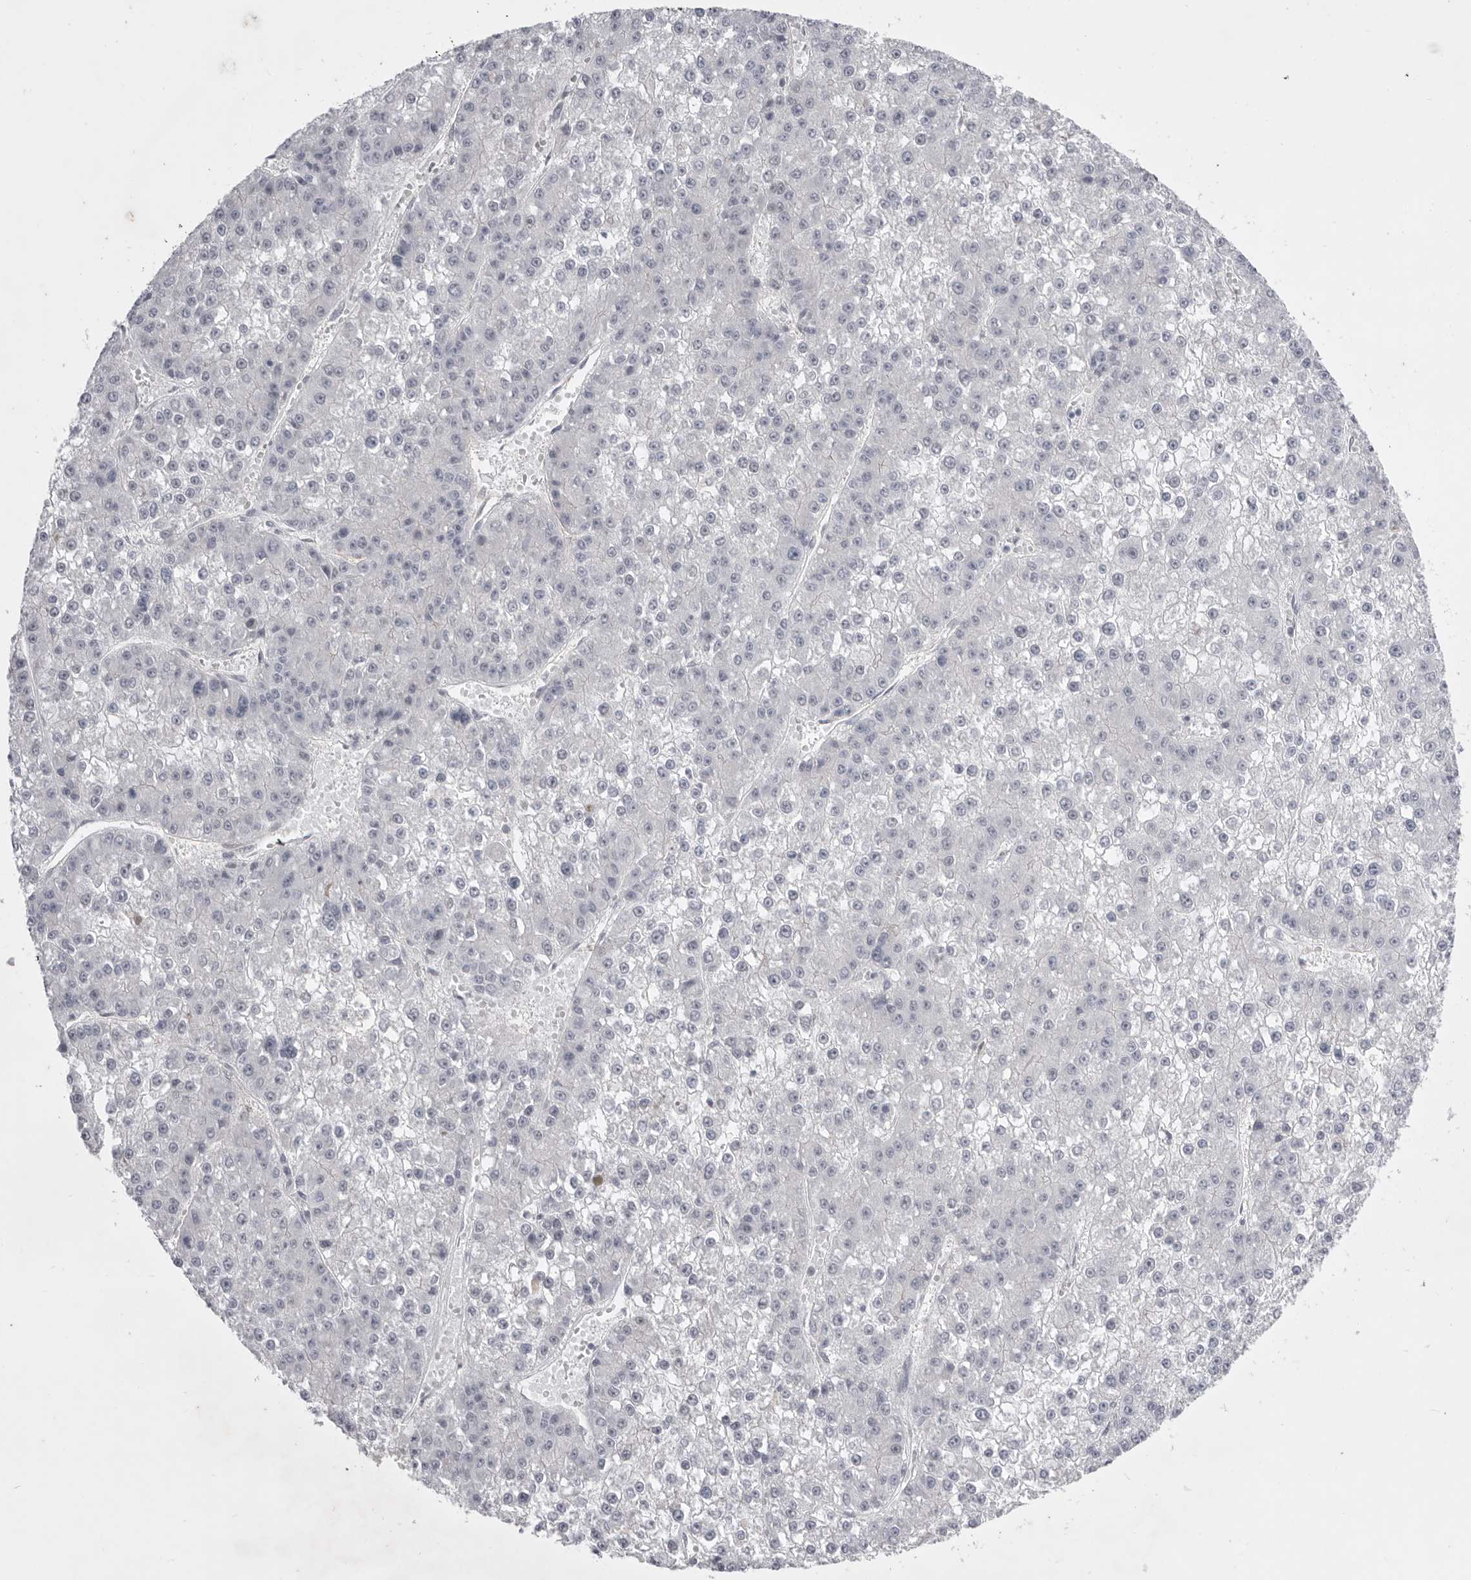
{"staining": {"intensity": "negative", "quantity": "none", "location": "none"}, "tissue": "liver cancer", "cell_type": "Tumor cells", "image_type": "cancer", "snomed": [{"axis": "morphology", "description": "Carcinoma, Hepatocellular, NOS"}, {"axis": "topography", "description": "Liver"}], "caption": "Tumor cells are negative for brown protein staining in hepatocellular carcinoma (liver).", "gene": "ZBTB7B", "patient": {"sex": "female", "age": 73}}